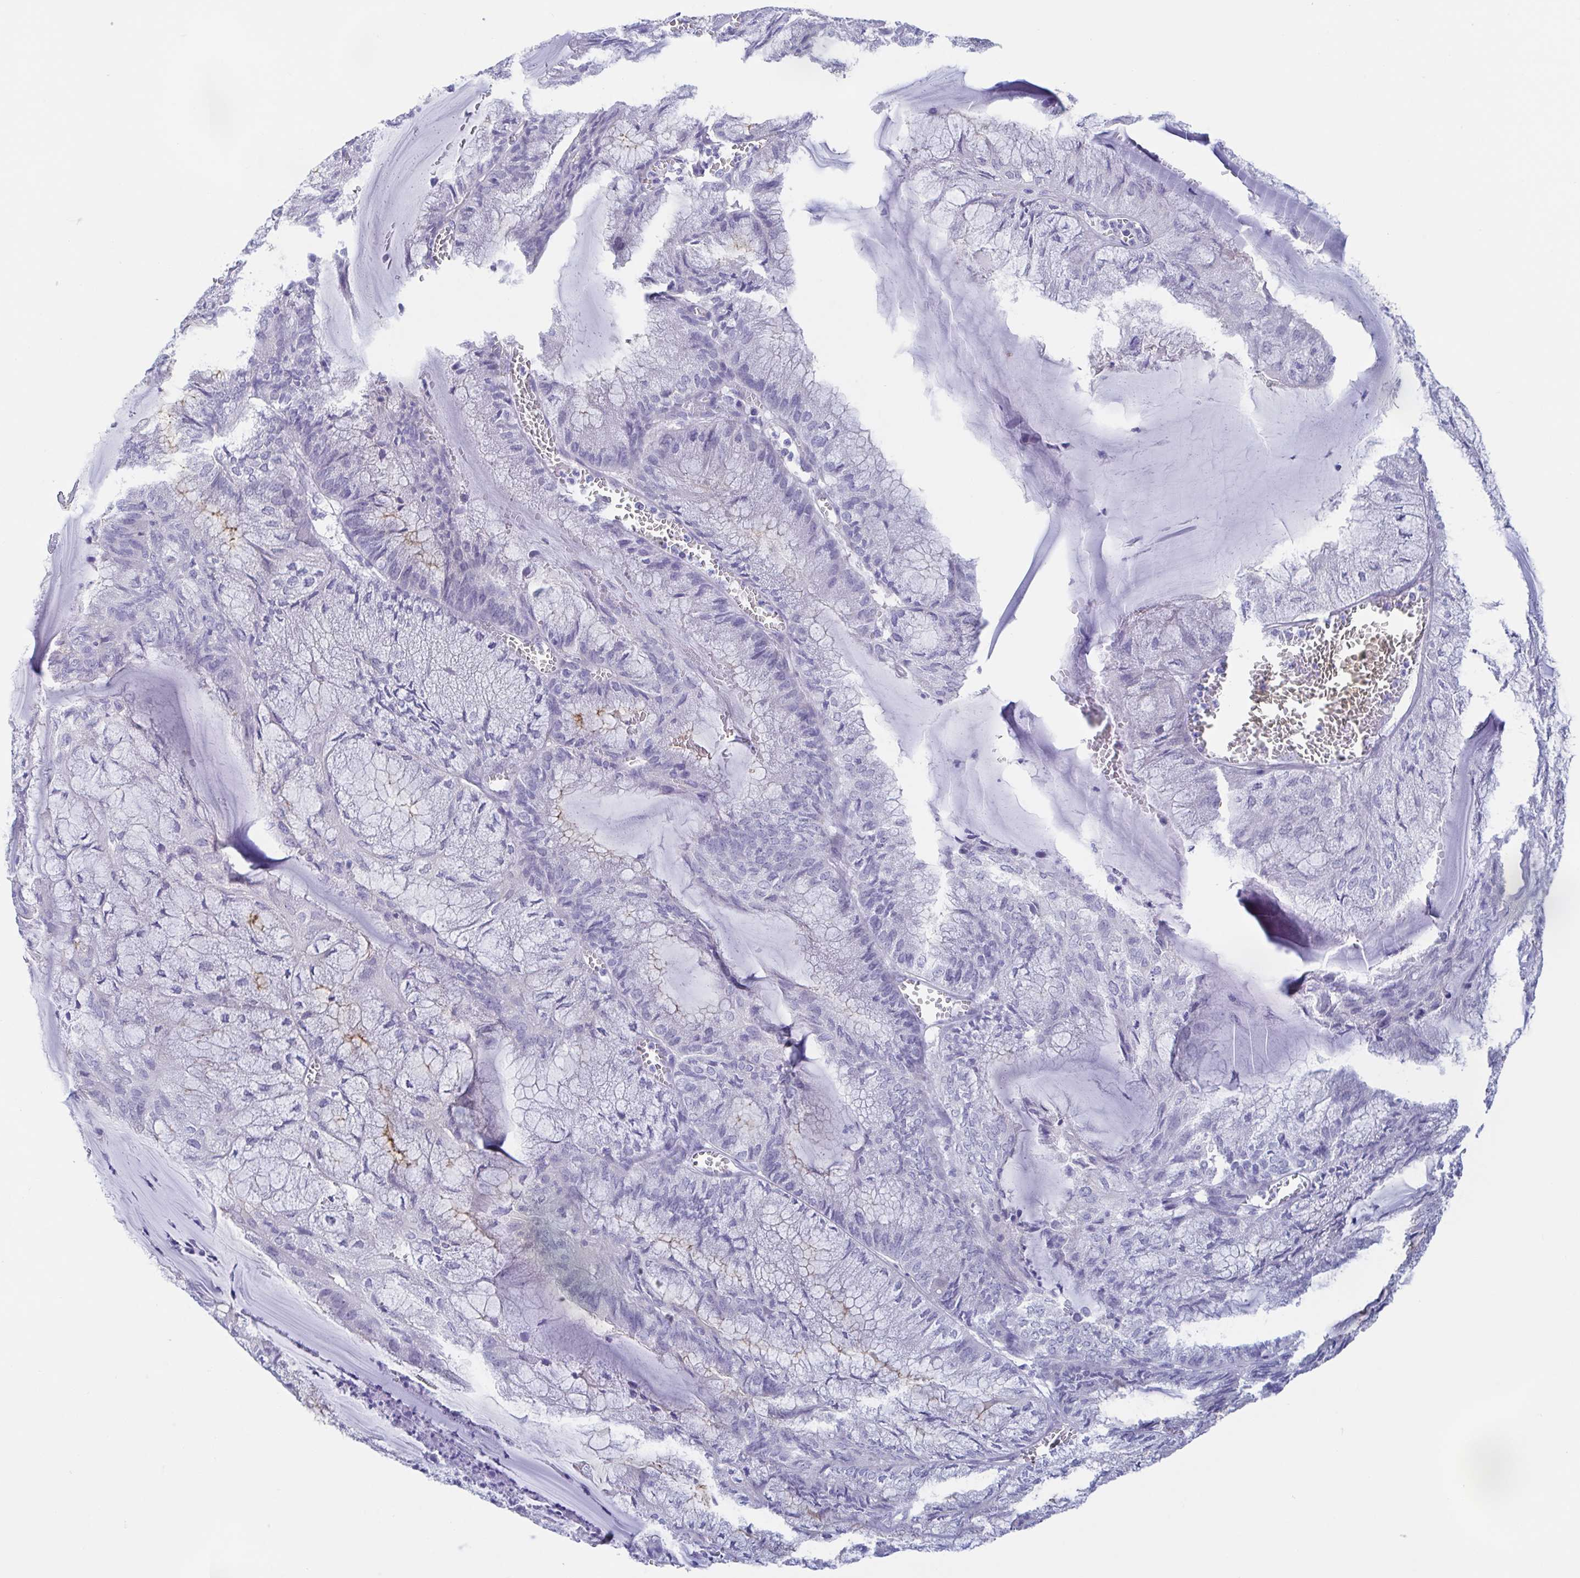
{"staining": {"intensity": "negative", "quantity": "none", "location": "none"}, "tissue": "endometrial cancer", "cell_type": "Tumor cells", "image_type": "cancer", "snomed": [{"axis": "morphology", "description": "Carcinoma, NOS"}, {"axis": "topography", "description": "Endometrium"}], "caption": "There is no significant positivity in tumor cells of endometrial cancer (carcinoma).", "gene": "TEX12", "patient": {"sex": "female", "age": 62}}